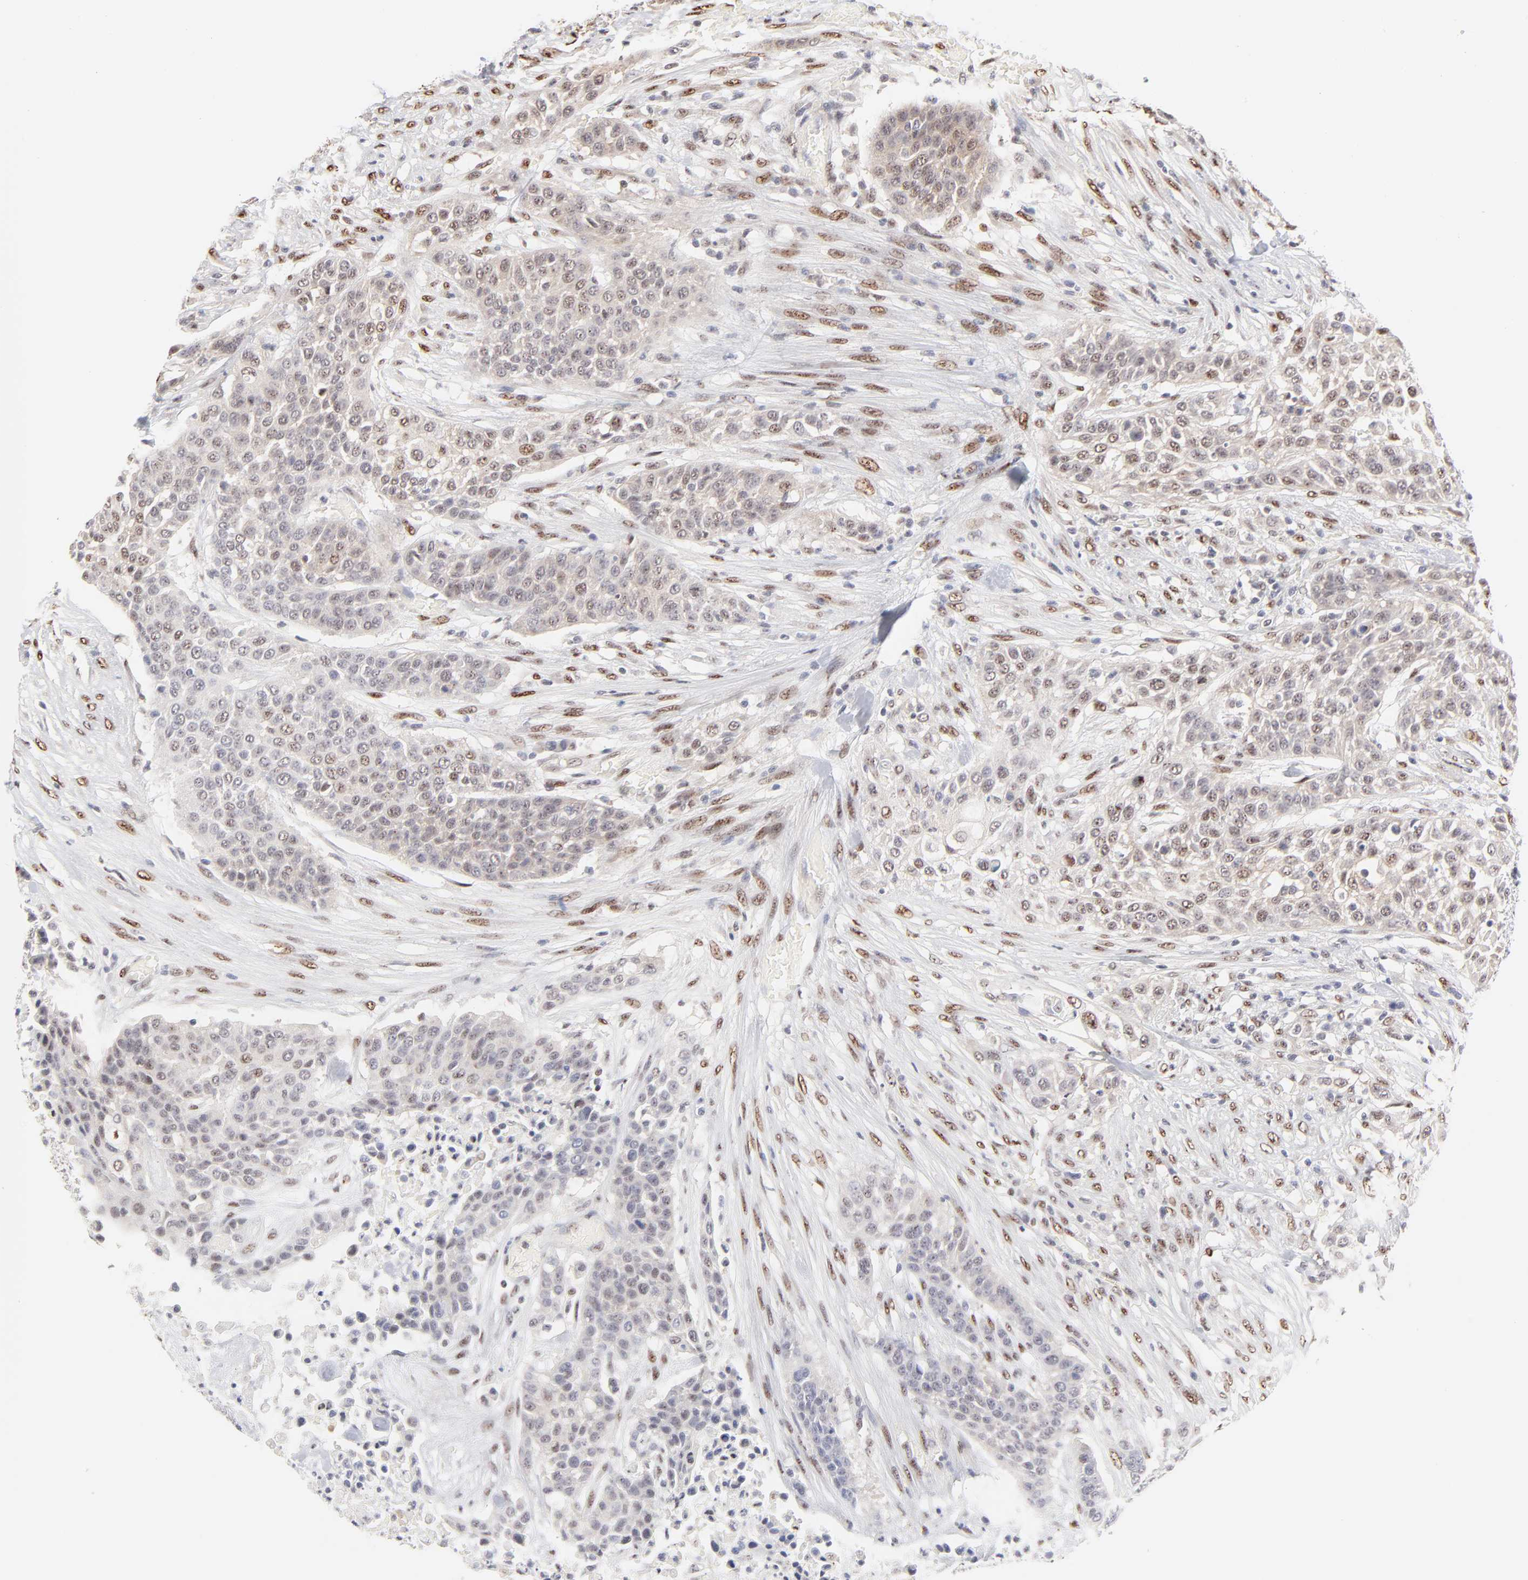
{"staining": {"intensity": "negative", "quantity": "none", "location": "none"}, "tissue": "urothelial cancer", "cell_type": "Tumor cells", "image_type": "cancer", "snomed": [{"axis": "morphology", "description": "Urothelial carcinoma, High grade"}, {"axis": "topography", "description": "Urinary bladder"}], "caption": "The micrograph shows no staining of tumor cells in urothelial cancer.", "gene": "STAT3", "patient": {"sex": "male", "age": 74}}